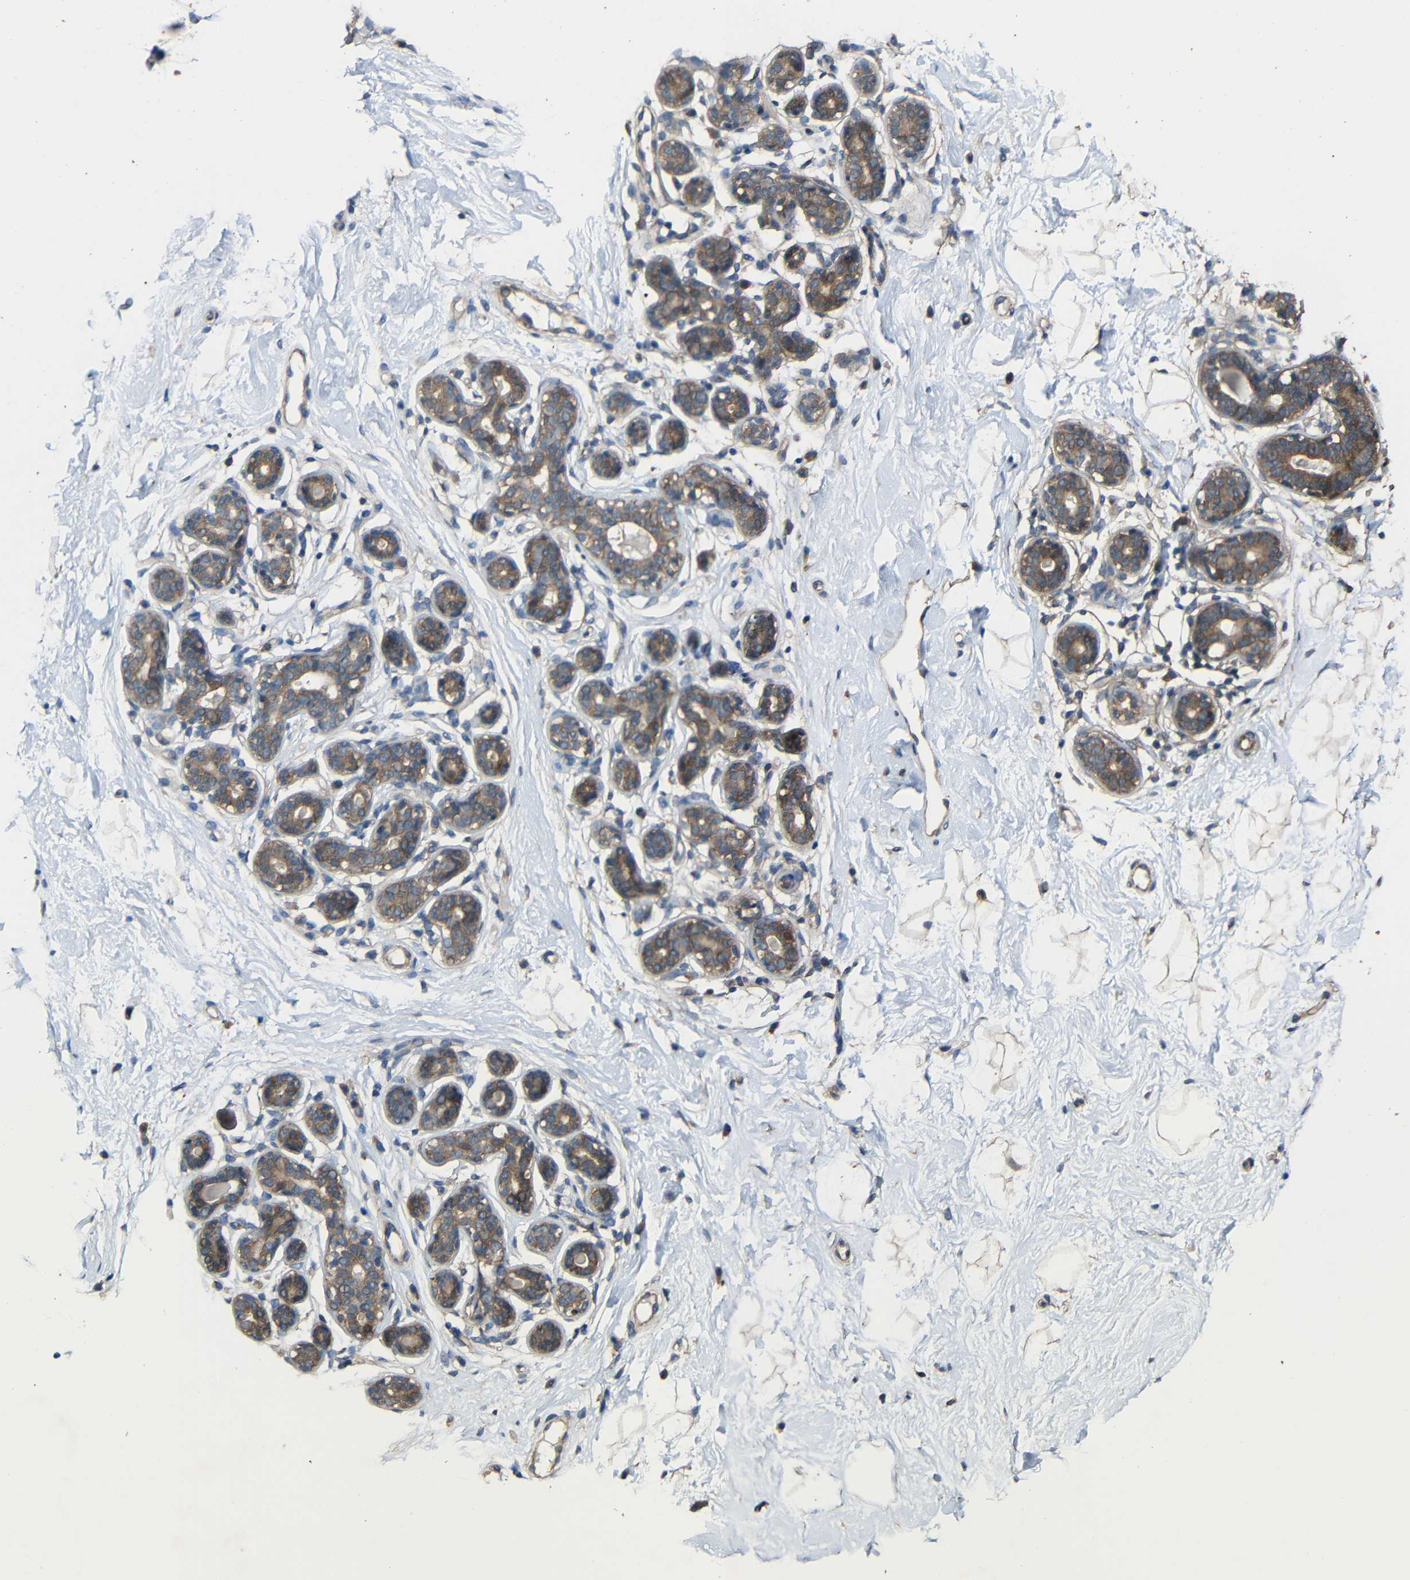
{"staining": {"intensity": "weak", "quantity": ">75%", "location": "cytoplasmic/membranous"}, "tissue": "breast", "cell_type": "Adipocytes", "image_type": "normal", "snomed": [{"axis": "morphology", "description": "Normal tissue, NOS"}, {"axis": "topography", "description": "Breast"}], "caption": "The photomicrograph reveals immunohistochemical staining of unremarkable breast. There is weak cytoplasmic/membranous expression is seen in about >75% of adipocytes. (Brightfield microscopy of DAB IHC at high magnification).", "gene": "CHST9", "patient": {"sex": "female", "age": 23}}